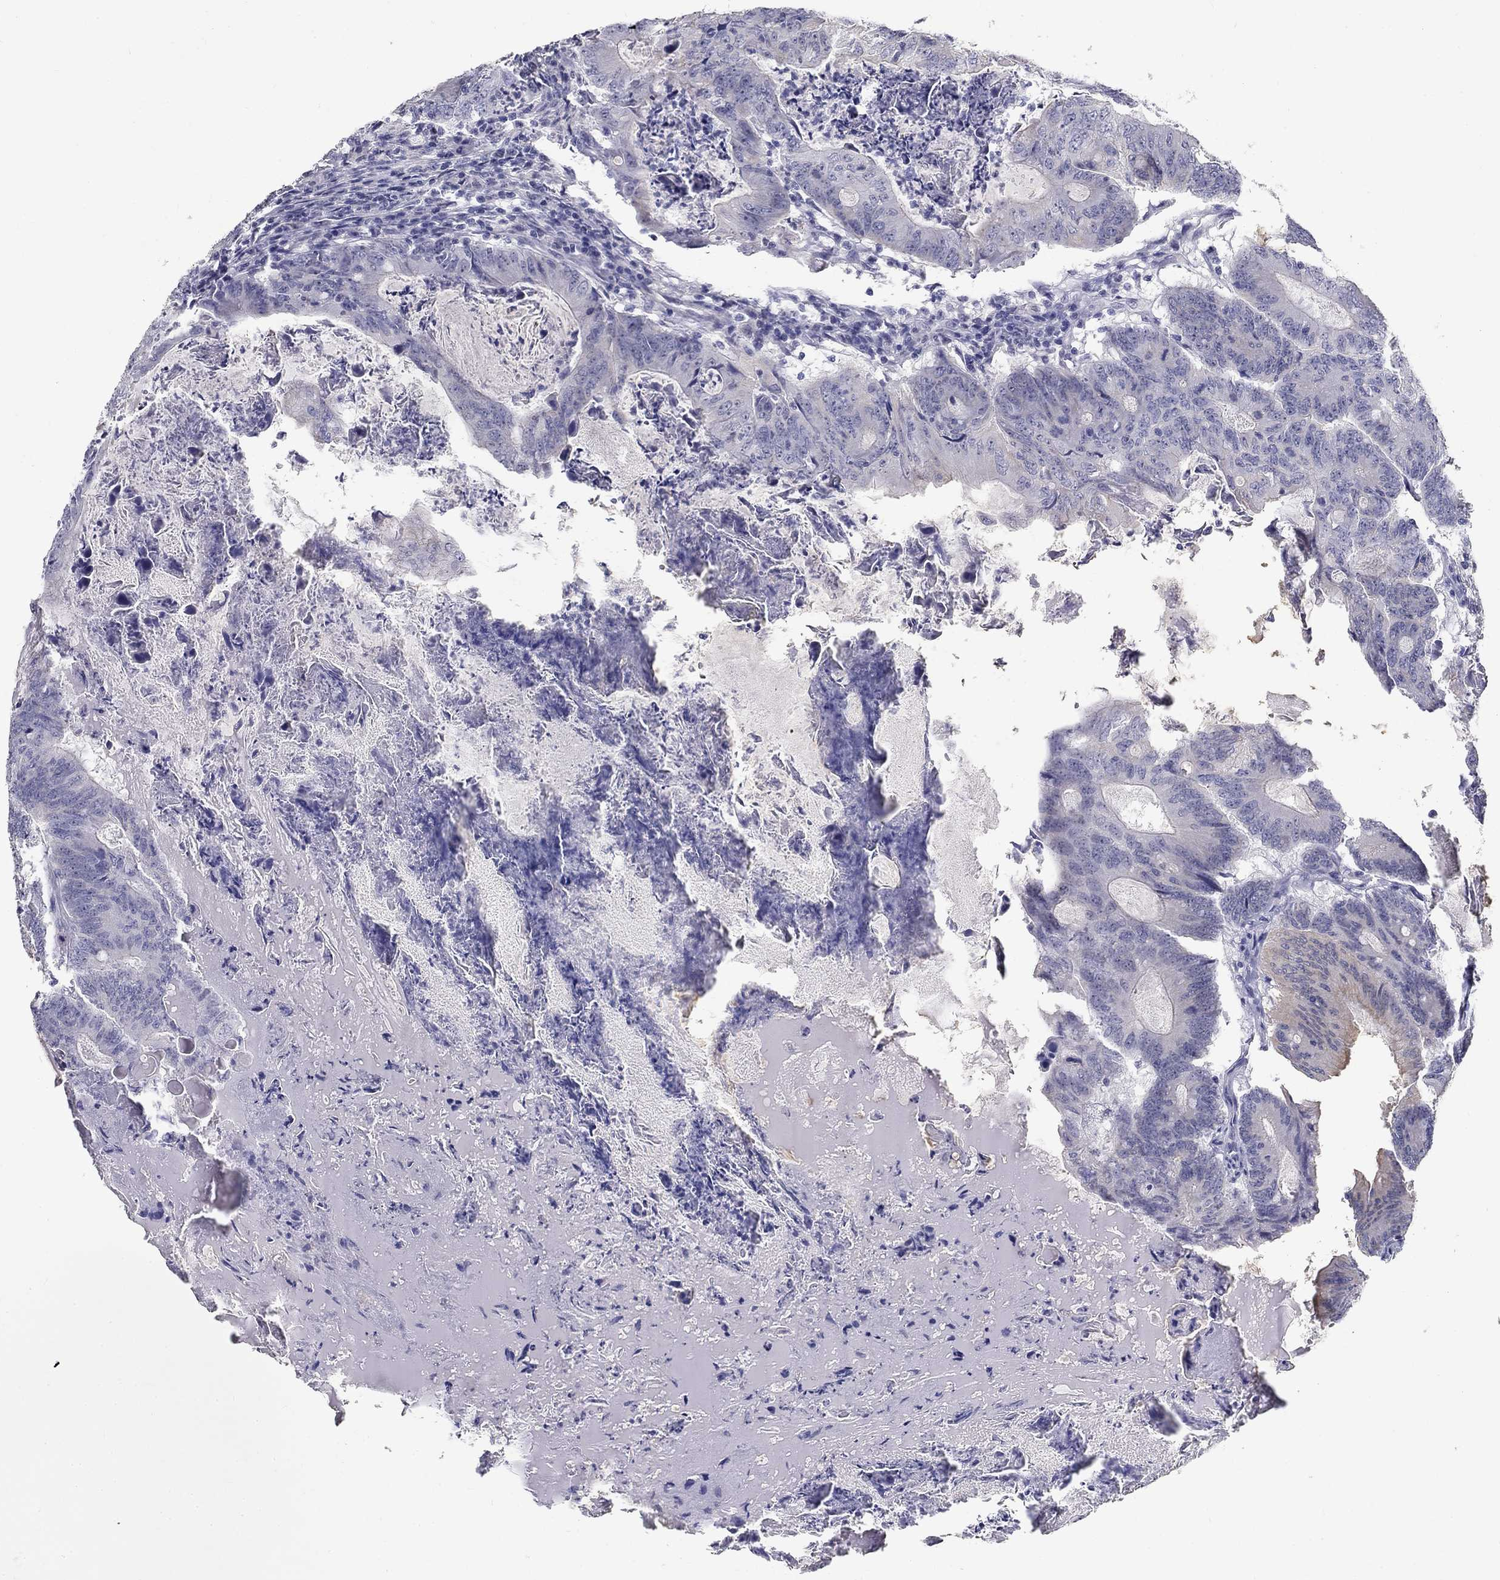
{"staining": {"intensity": "negative", "quantity": "none", "location": "none"}, "tissue": "colorectal cancer", "cell_type": "Tumor cells", "image_type": "cancer", "snomed": [{"axis": "morphology", "description": "Adenocarcinoma, NOS"}, {"axis": "topography", "description": "Colon"}], "caption": "Tumor cells show no significant positivity in colorectal cancer (adenocarcinoma). The staining is performed using DAB brown chromogen with nuclei counter-stained in using hematoxylin.", "gene": "GUCA1A", "patient": {"sex": "female", "age": 70}}